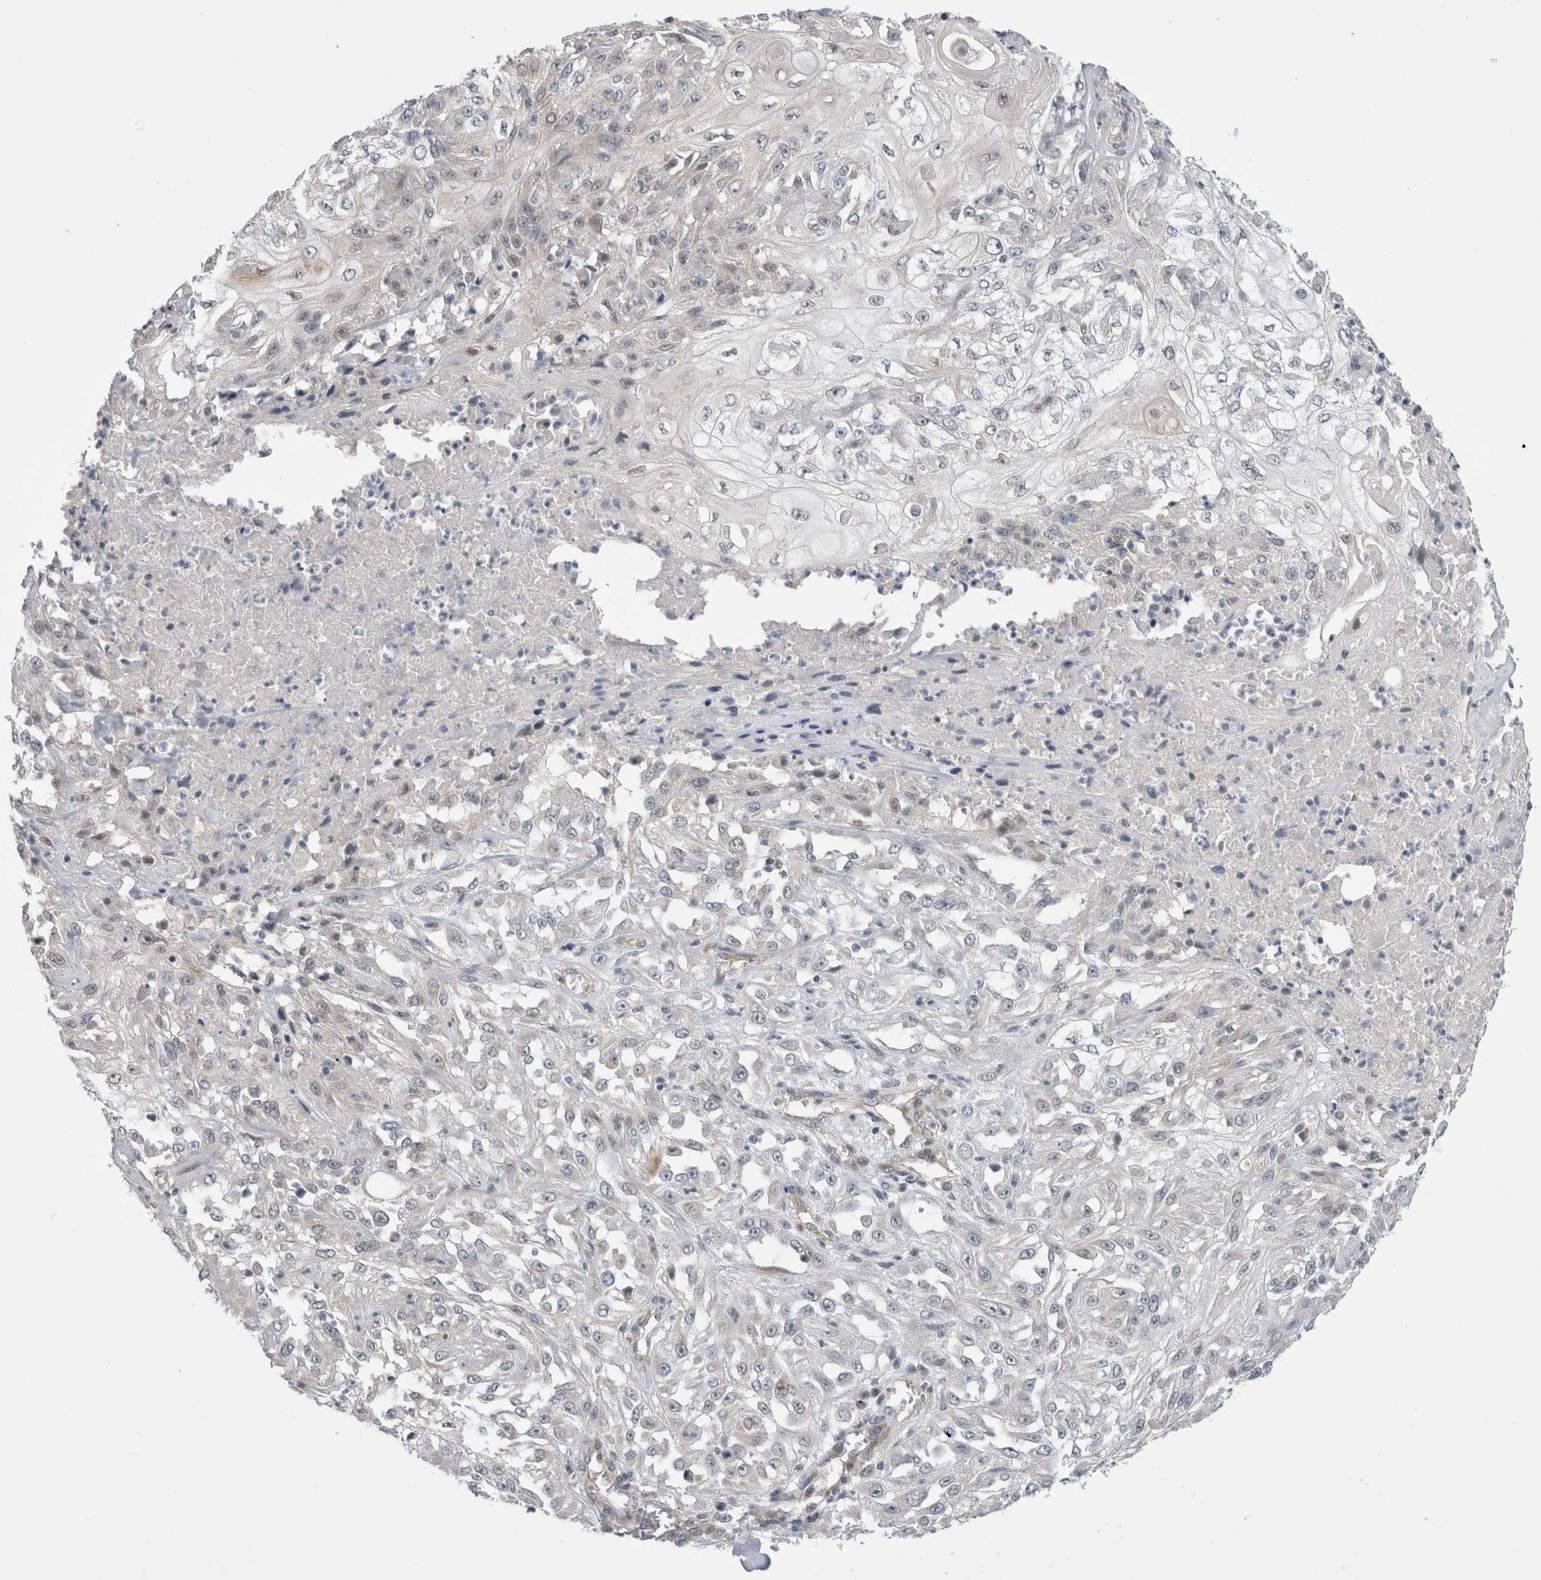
{"staining": {"intensity": "negative", "quantity": "none", "location": "none"}, "tissue": "skin cancer", "cell_type": "Tumor cells", "image_type": "cancer", "snomed": [{"axis": "morphology", "description": "Squamous cell carcinoma, NOS"}, {"axis": "morphology", "description": "Squamous cell carcinoma, metastatic, NOS"}, {"axis": "topography", "description": "Skin"}, {"axis": "topography", "description": "Lymph node"}], "caption": "High power microscopy photomicrograph of an immunohistochemistry (IHC) micrograph of skin cancer (squamous cell carcinoma), revealing no significant expression in tumor cells.", "gene": "TAFA5", "patient": {"sex": "male", "age": 75}}